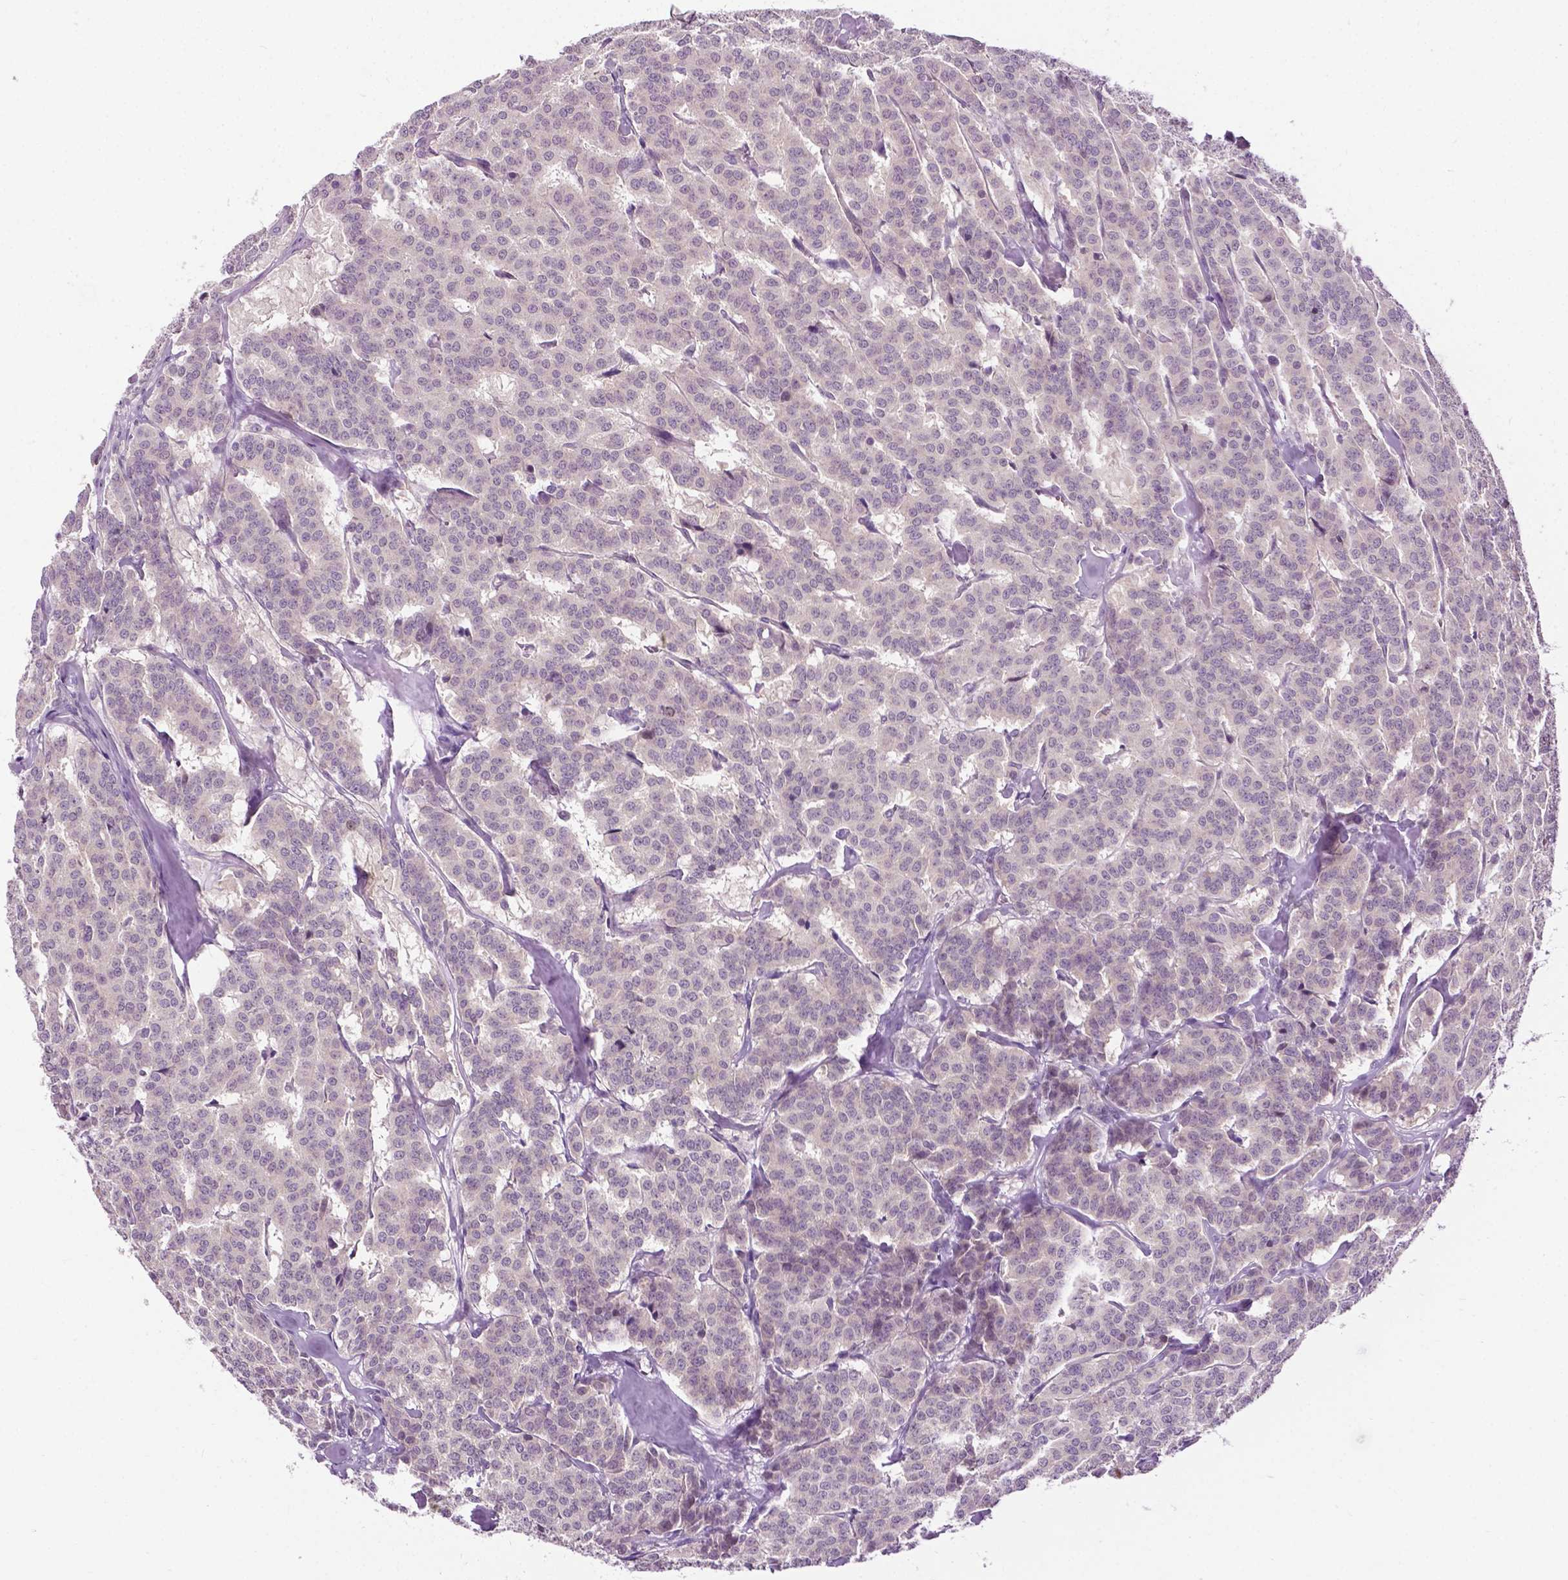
{"staining": {"intensity": "negative", "quantity": "none", "location": "none"}, "tissue": "carcinoid", "cell_type": "Tumor cells", "image_type": "cancer", "snomed": [{"axis": "morphology", "description": "Normal tissue, NOS"}, {"axis": "morphology", "description": "Carcinoid, malignant, NOS"}, {"axis": "topography", "description": "Lung"}], "caption": "Immunohistochemistry of carcinoid demonstrates no expression in tumor cells.", "gene": "DENND4A", "patient": {"sex": "female", "age": 46}}